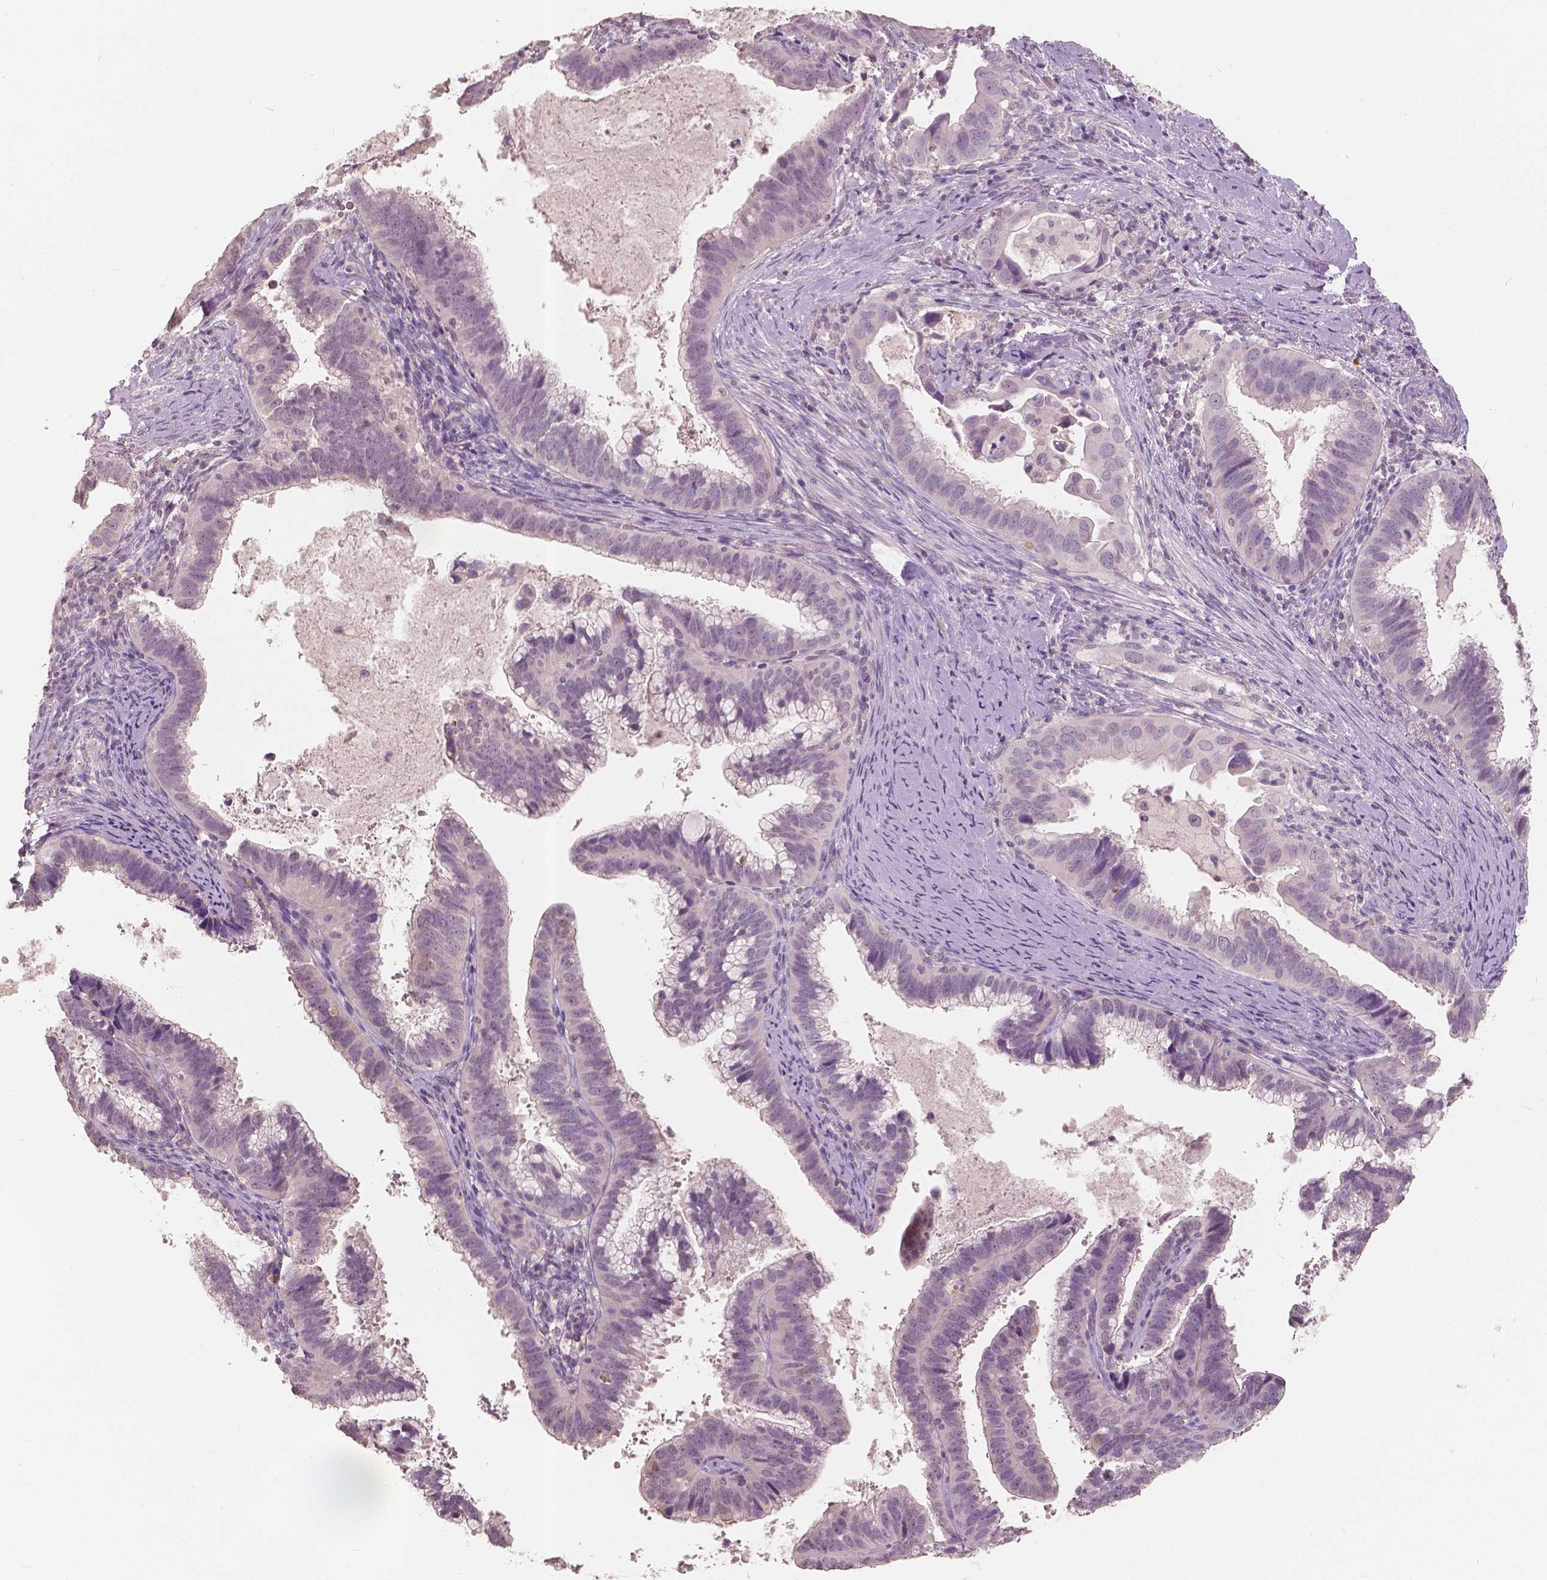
{"staining": {"intensity": "negative", "quantity": "none", "location": "none"}, "tissue": "cervical cancer", "cell_type": "Tumor cells", "image_type": "cancer", "snomed": [{"axis": "morphology", "description": "Adenocarcinoma, NOS"}, {"axis": "topography", "description": "Cervix"}], "caption": "An image of human cervical cancer is negative for staining in tumor cells.", "gene": "SAT2", "patient": {"sex": "female", "age": 61}}